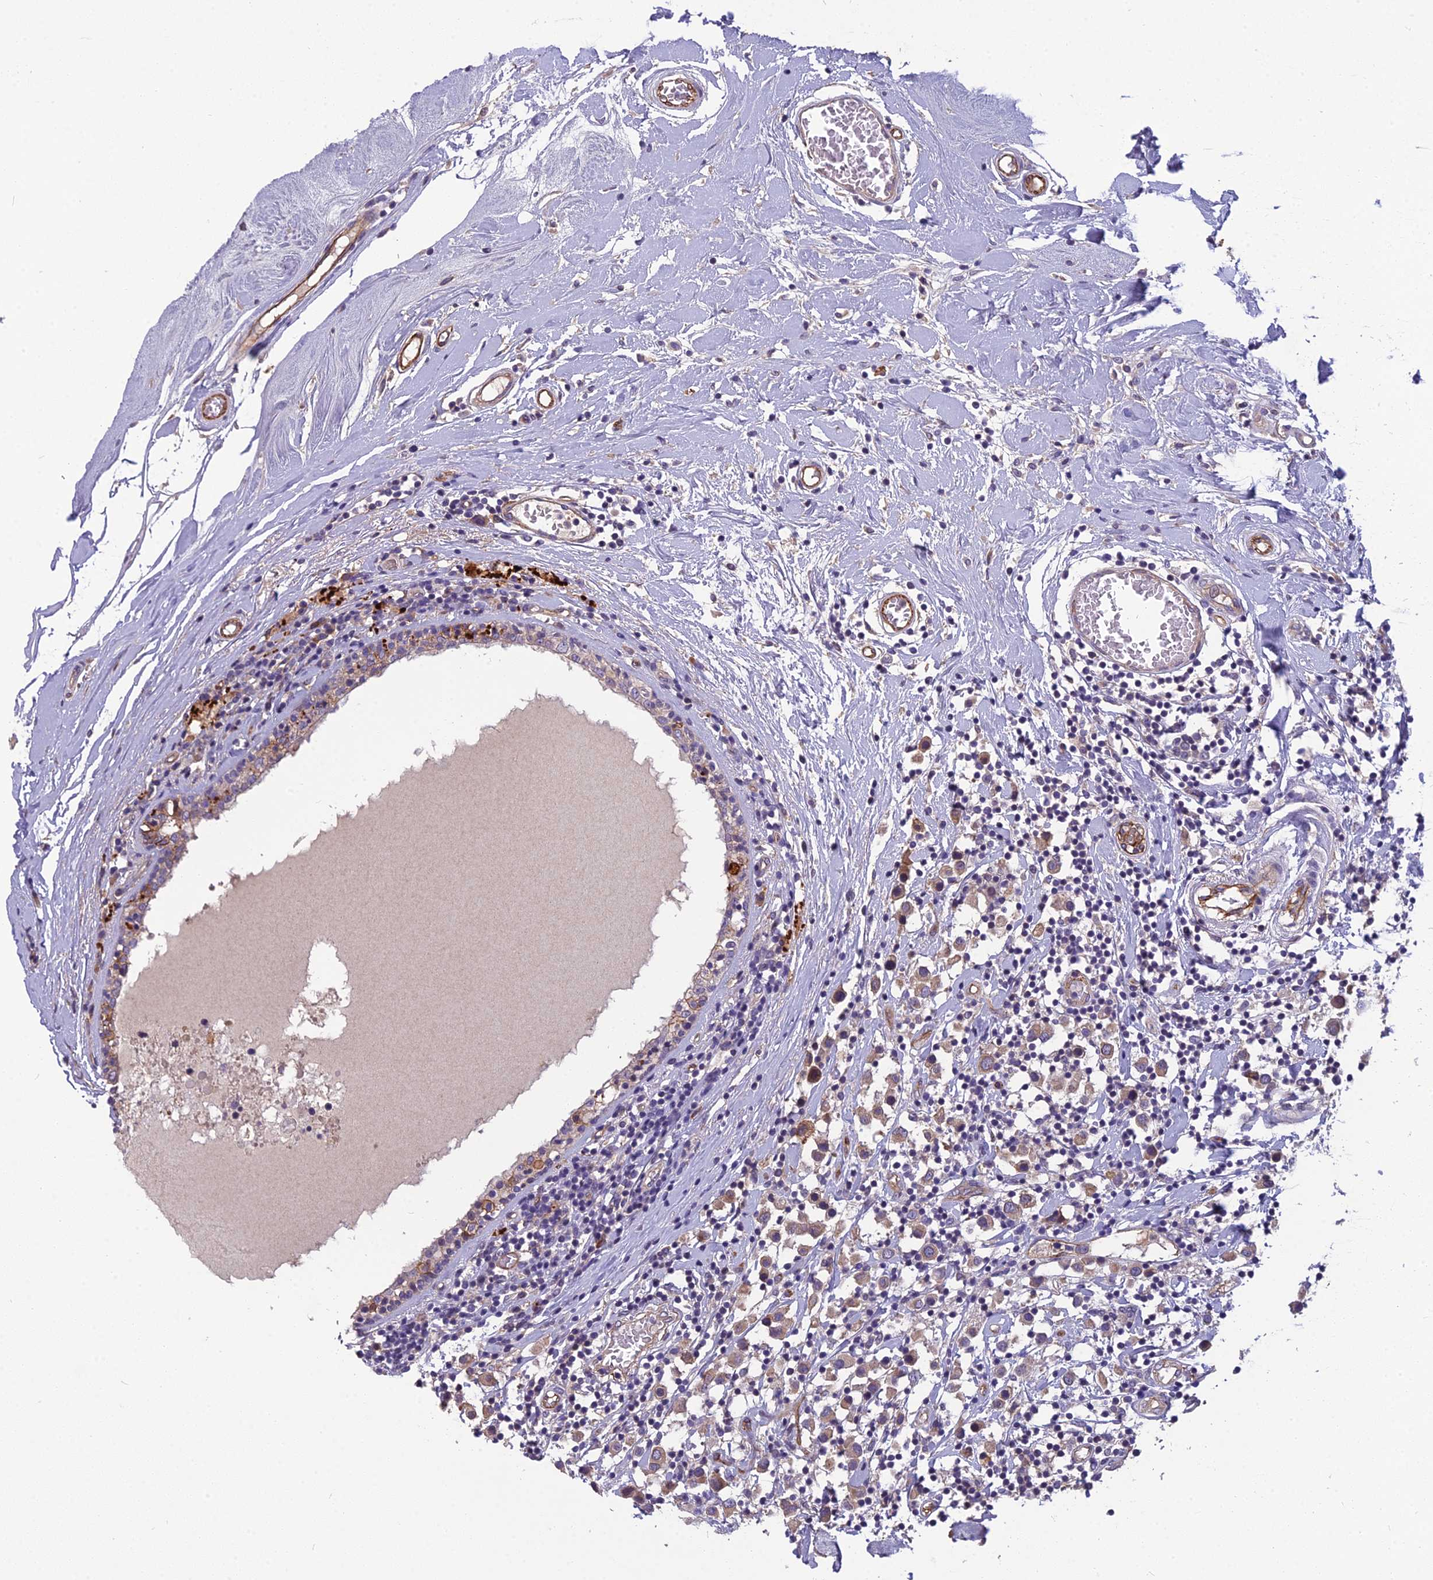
{"staining": {"intensity": "weak", "quantity": ">75%", "location": "cytoplasmic/membranous"}, "tissue": "breast cancer", "cell_type": "Tumor cells", "image_type": "cancer", "snomed": [{"axis": "morphology", "description": "Duct carcinoma"}, {"axis": "topography", "description": "Breast"}], "caption": "Immunohistochemical staining of breast cancer (invasive ductal carcinoma) demonstrates low levels of weak cytoplasmic/membranous protein staining in about >75% of tumor cells. (Brightfield microscopy of DAB IHC at high magnification).", "gene": "TSPAN15", "patient": {"sex": "female", "age": 61}}